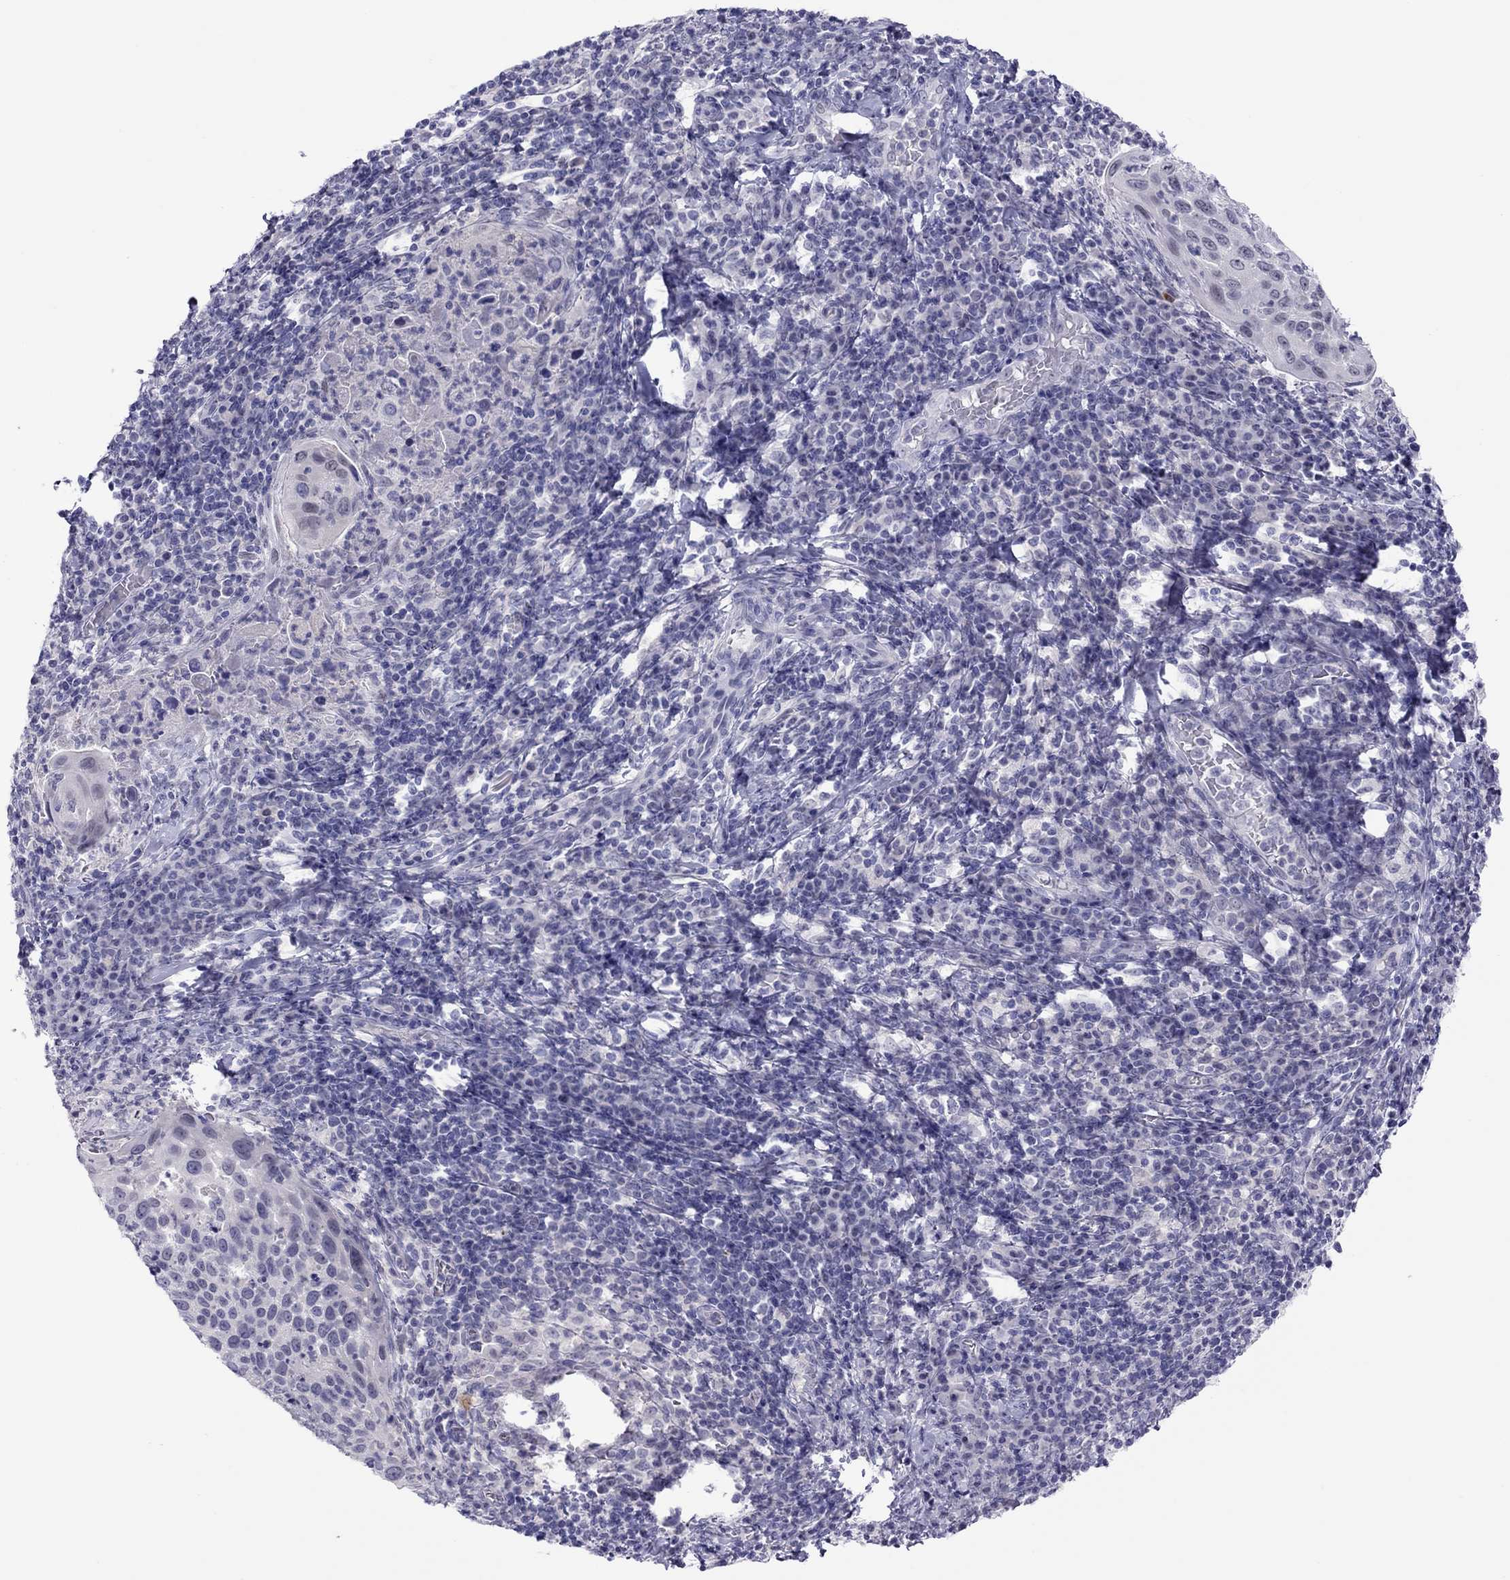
{"staining": {"intensity": "negative", "quantity": "none", "location": "none"}, "tissue": "cervical cancer", "cell_type": "Tumor cells", "image_type": "cancer", "snomed": [{"axis": "morphology", "description": "Squamous cell carcinoma, NOS"}, {"axis": "topography", "description": "Cervix"}], "caption": "DAB (3,3'-diaminobenzidine) immunohistochemical staining of human cervical cancer shows no significant expression in tumor cells.", "gene": "CHRNB3", "patient": {"sex": "female", "age": 54}}